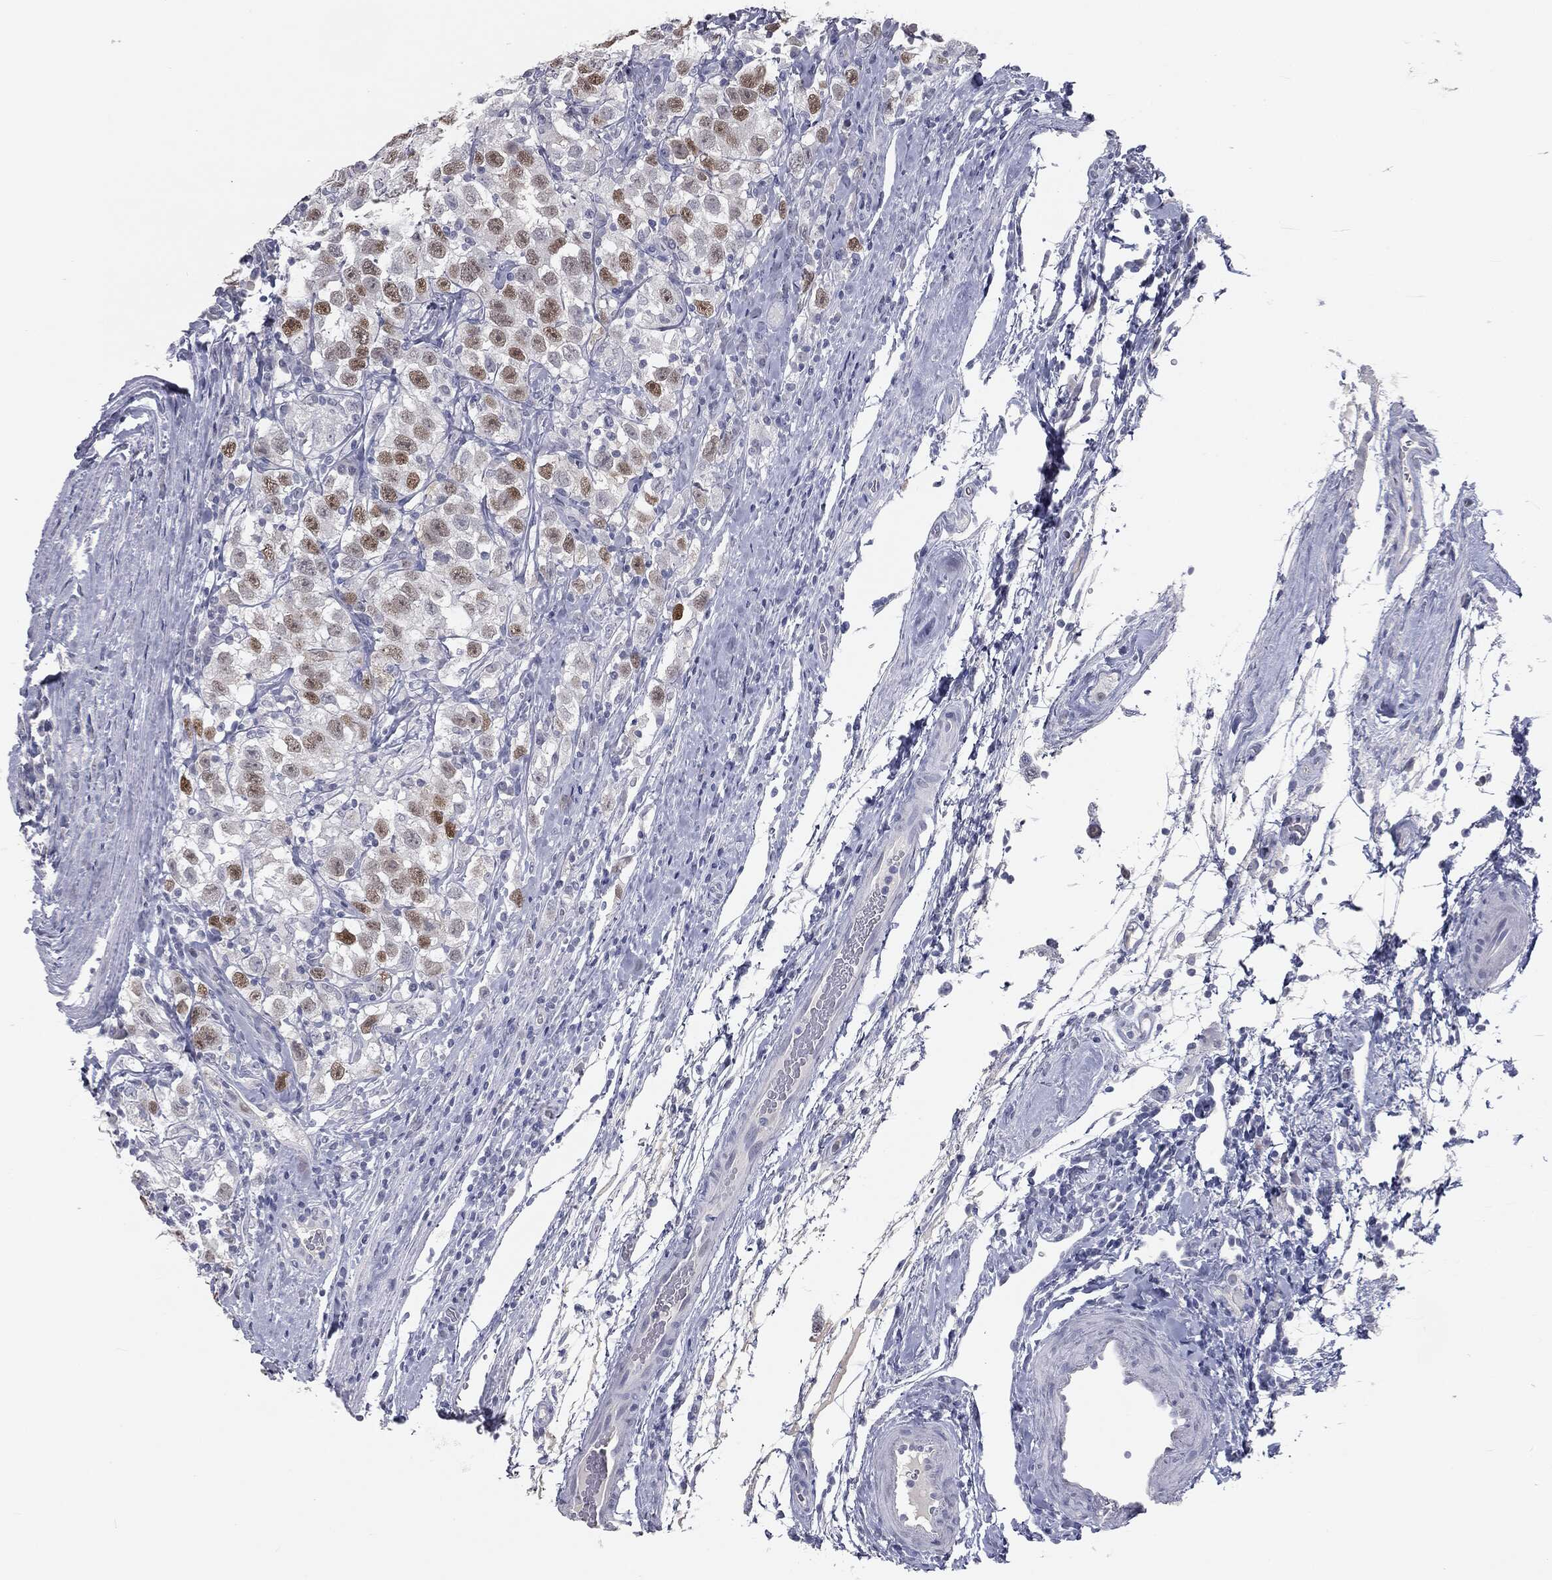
{"staining": {"intensity": "moderate", "quantity": "25%-75%", "location": "nuclear"}, "tissue": "testis cancer", "cell_type": "Tumor cells", "image_type": "cancer", "snomed": [{"axis": "morphology", "description": "Seminoma, NOS"}, {"axis": "topography", "description": "Testis"}], "caption": "Moderate nuclear expression is present in about 25%-75% of tumor cells in seminoma (testis).", "gene": "PRAME", "patient": {"sex": "male", "age": 41}}